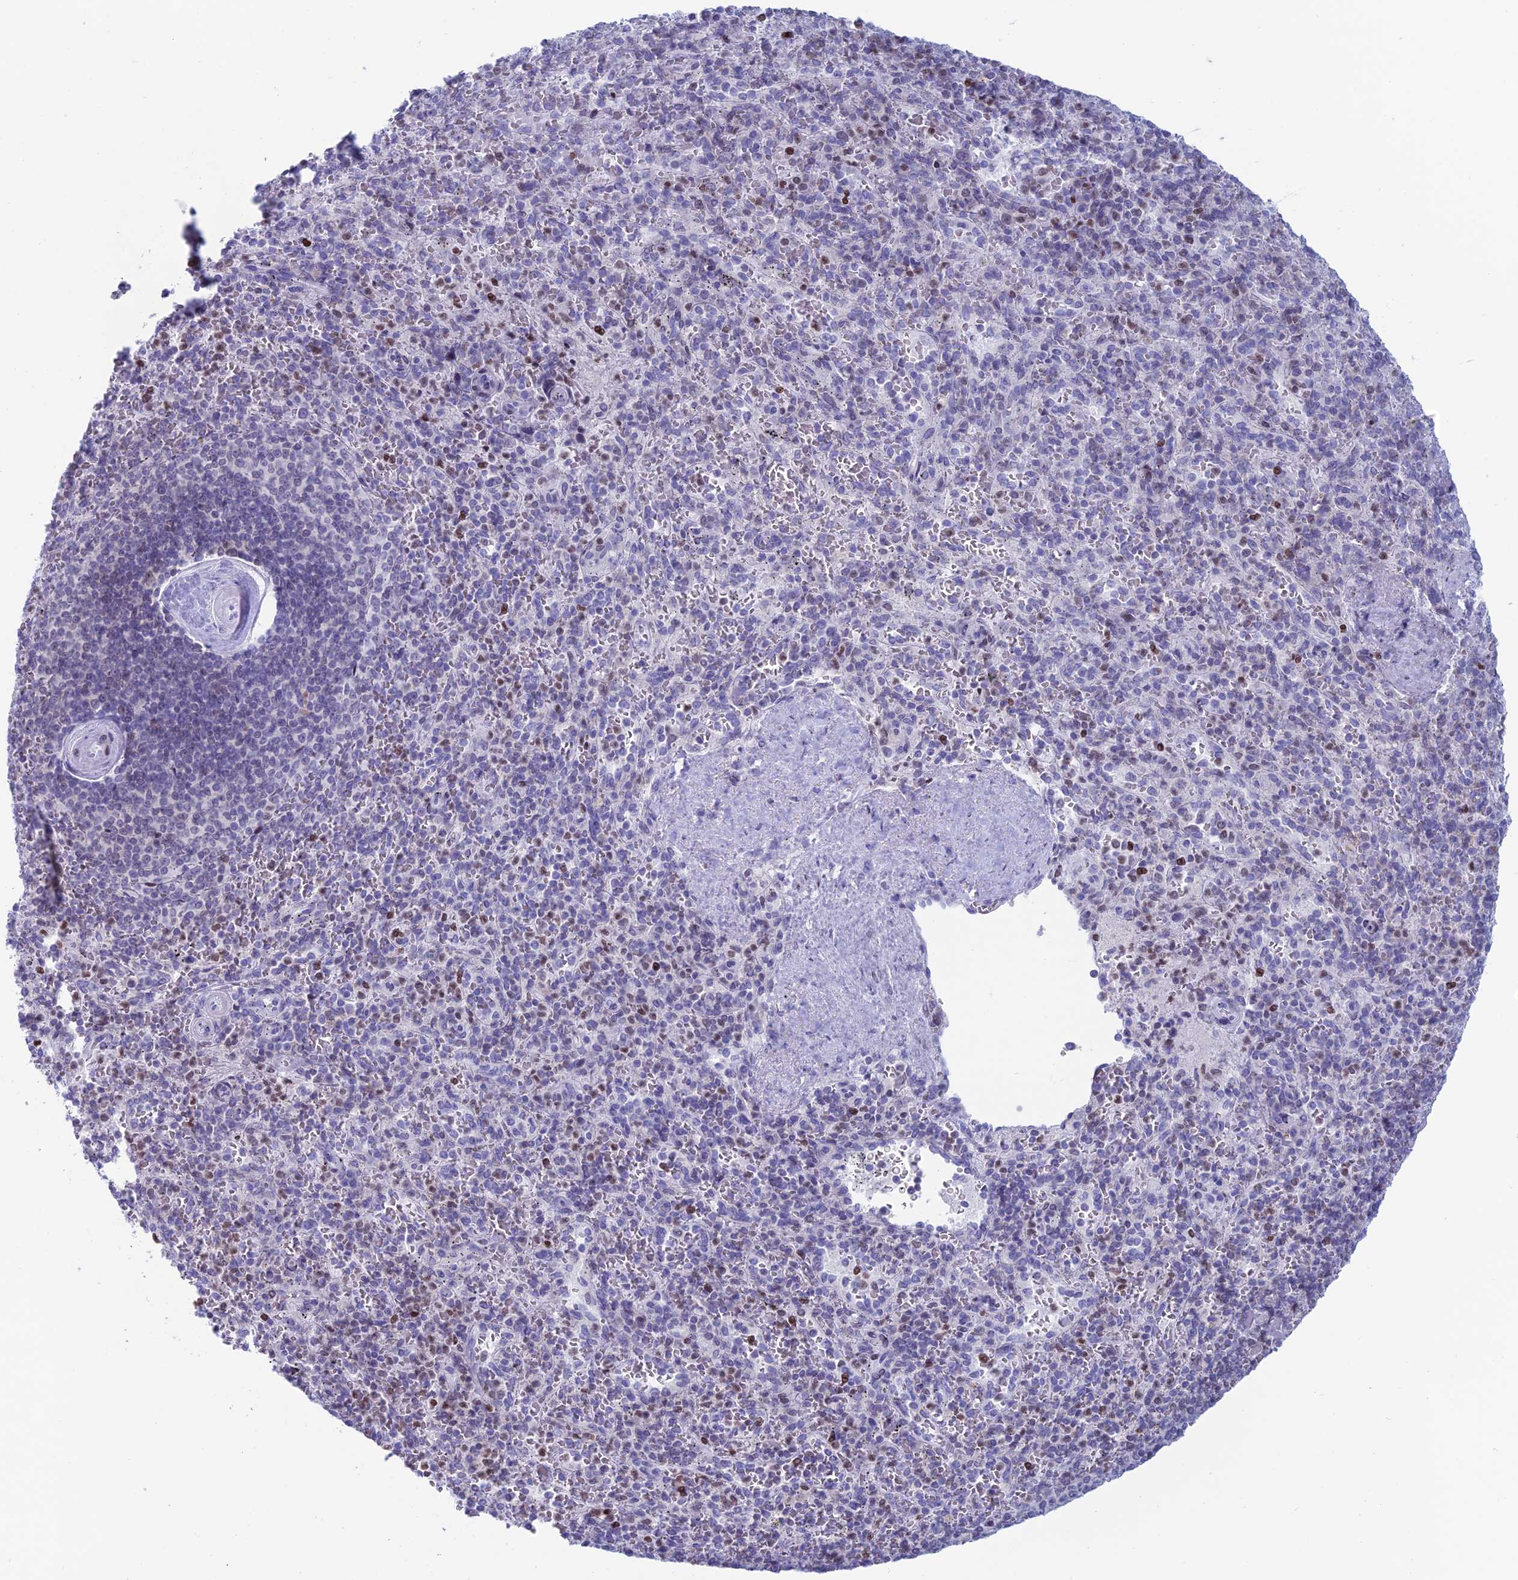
{"staining": {"intensity": "moderate", "quantity": "<25%", "location": "nuclear"}, "tissue": "spleen", "cell_type": "Cells in red pulp", "image_type": "normal", "snomed": [{"axis": "morphology", "description": "Normal tissue, NOS"}, {"axis": "topography", "description": "Spleen"}], "caption": "This micrograph exhibits immunohistochemistry staining of benign spleen, with low moderate nuclear positivity in approximately <25% of cells in red pulp.", "gene": "CERS6", "patient": {"sex": "male", "age": 82}}